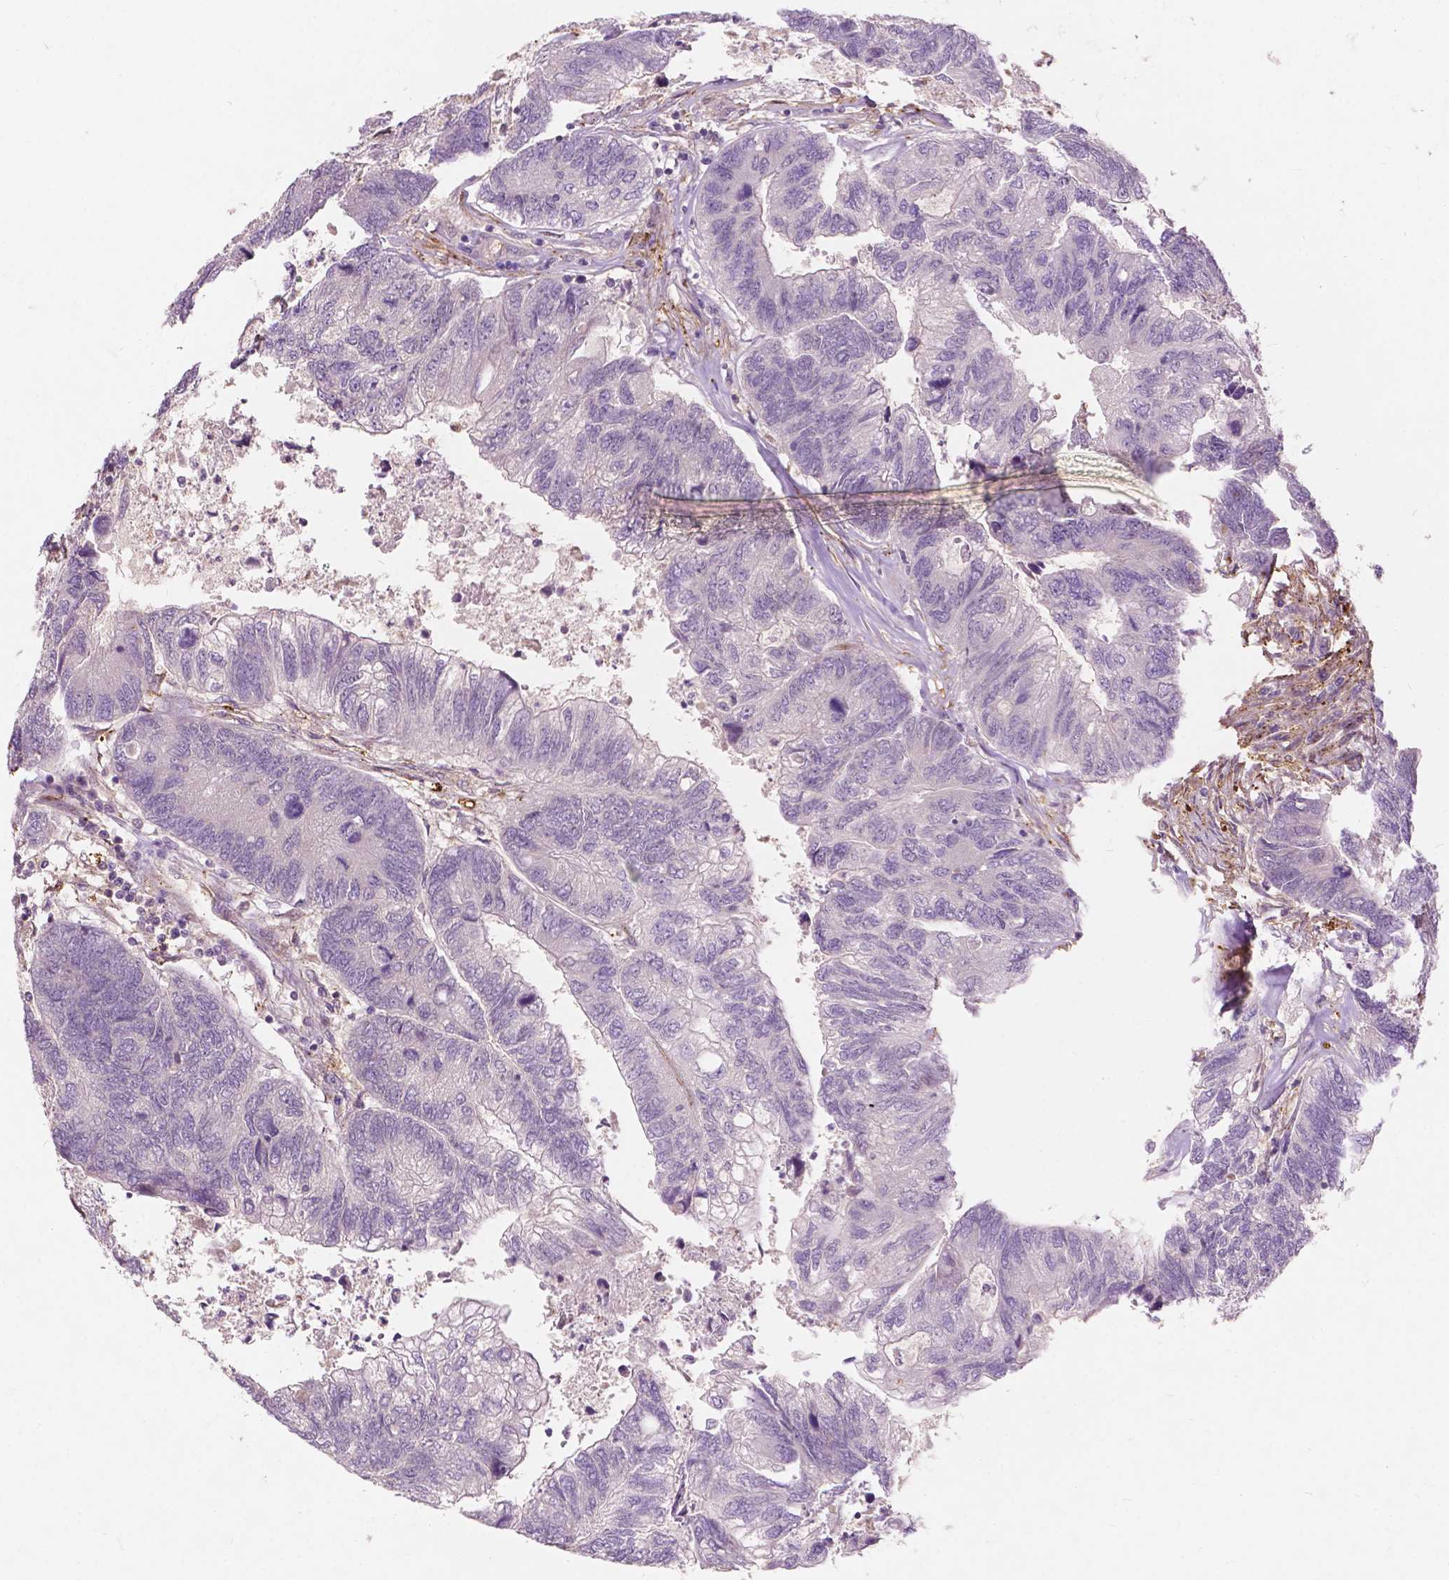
{"staining": {"intensity": "negative", "quantity": "none", "location": "none"}, "tissue": "colorectal cancer", "cell_type": "Tumor cells", "image_type": "cancer", "snomed": [{"axis": "morphology", "description": "Adenocarcinoma, NOS"}, {"axis": "topography", "description": "Colon"}], "caption": "High power microscopy histopathology image of an immunohistochemistry (IHC) image of adenocarcinoma (colorectal), revealing no significant staining in tumor cells. (DAB immunohistochemistry with hematoxylin counter stain).", "gene": "GPR37", "patient": {"sex": "female", "age": 67}}